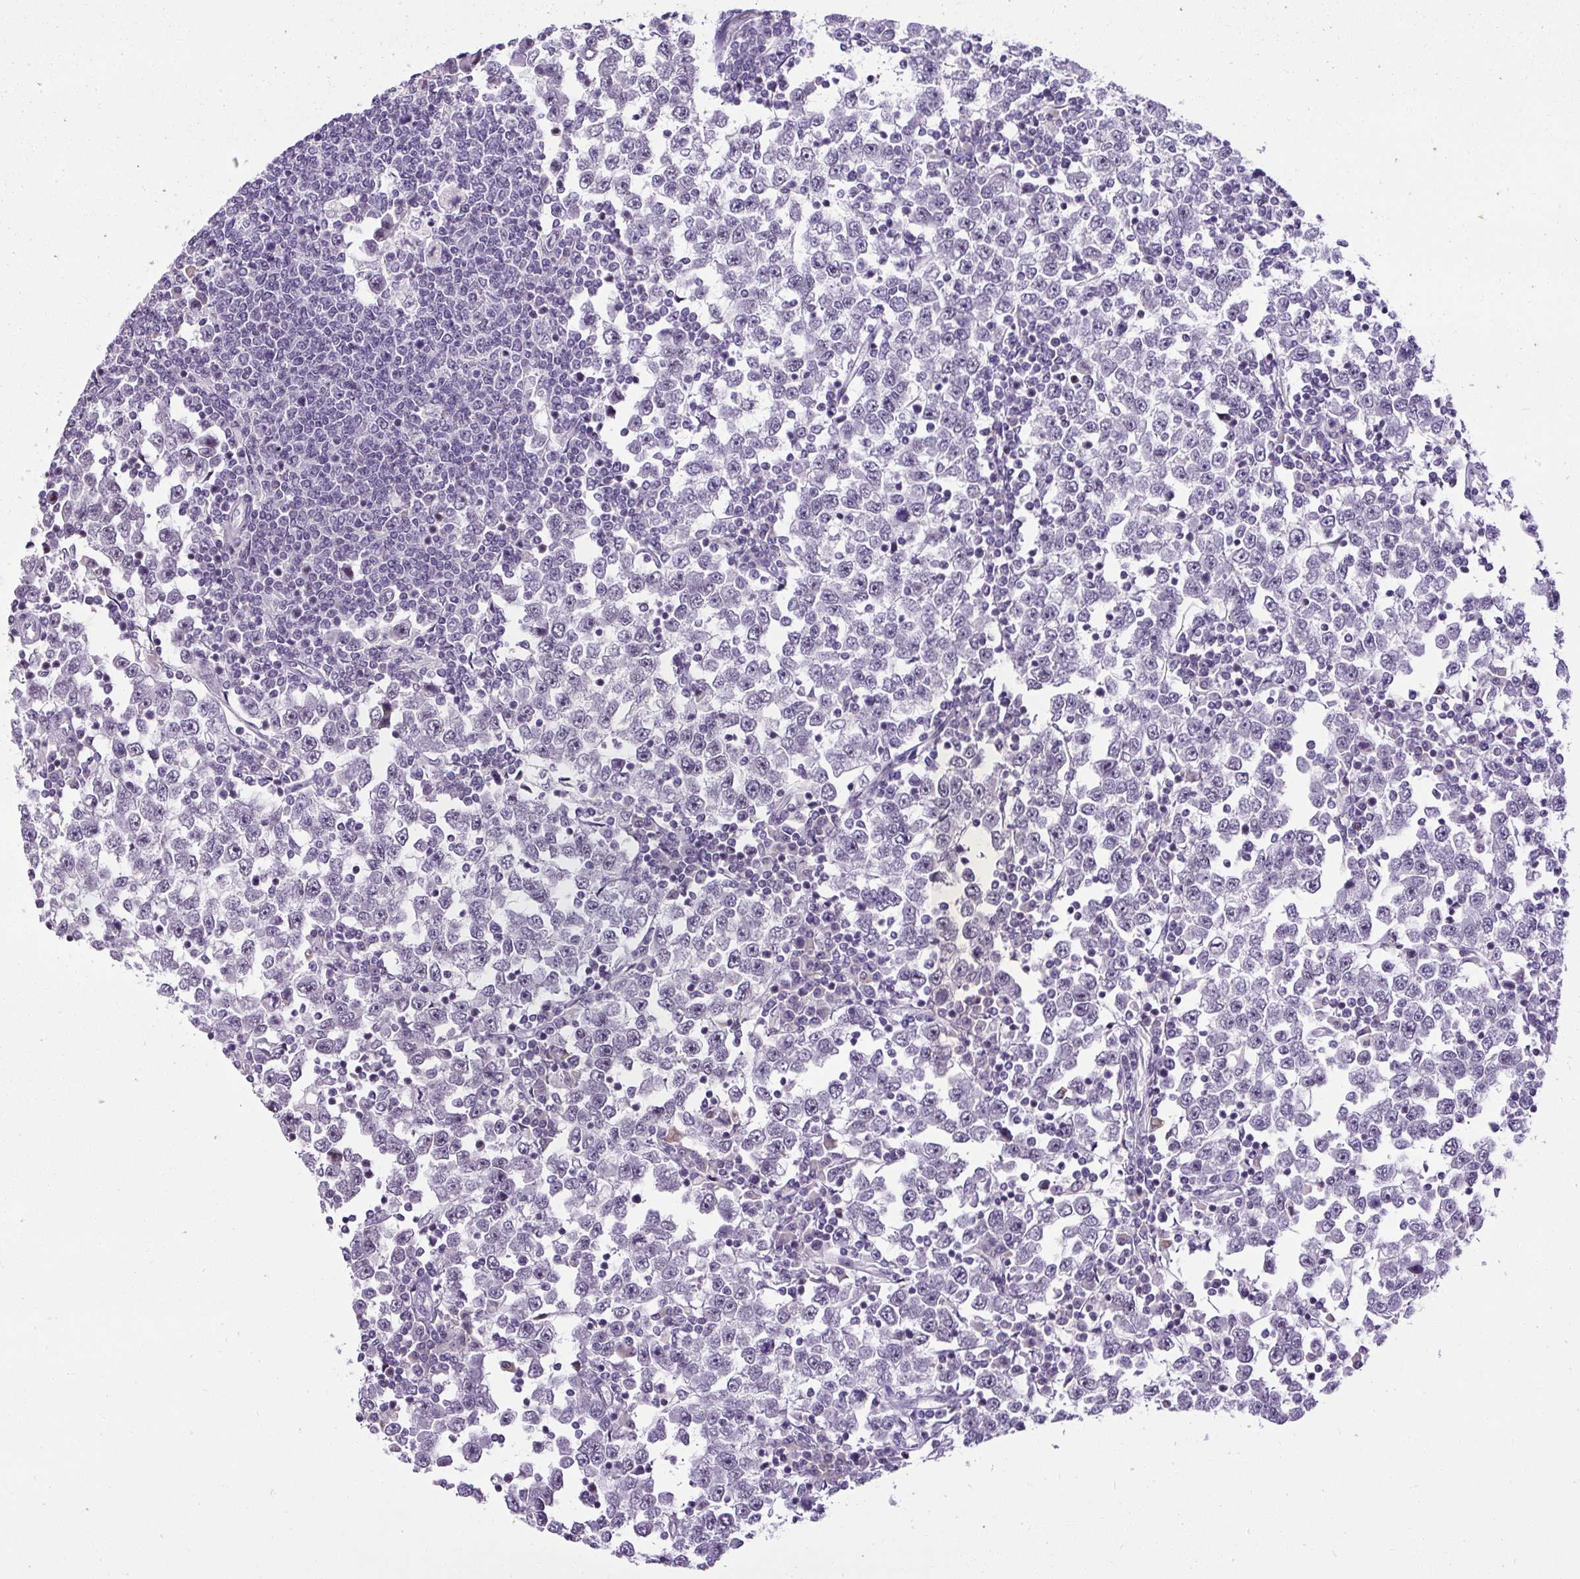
{"staining": {"intensity": "negative", "quantity": "none", "location": "none"}, "tissue": "testis cancer", "cell_type": "Tumor cells", "image_type": "cancer", "snomed": [{"axis": "morphology", "description": "Seminoma, NOS"}, {"axis": "topography", "description": "Testis"}], "caption": "Immunohistochemical staining of human testis cancer (seminoma) demonstrates no significant positivity in tumor cells.", "gene": "ARHGEF18", "patient": {"sex": "male", "age": 65}}